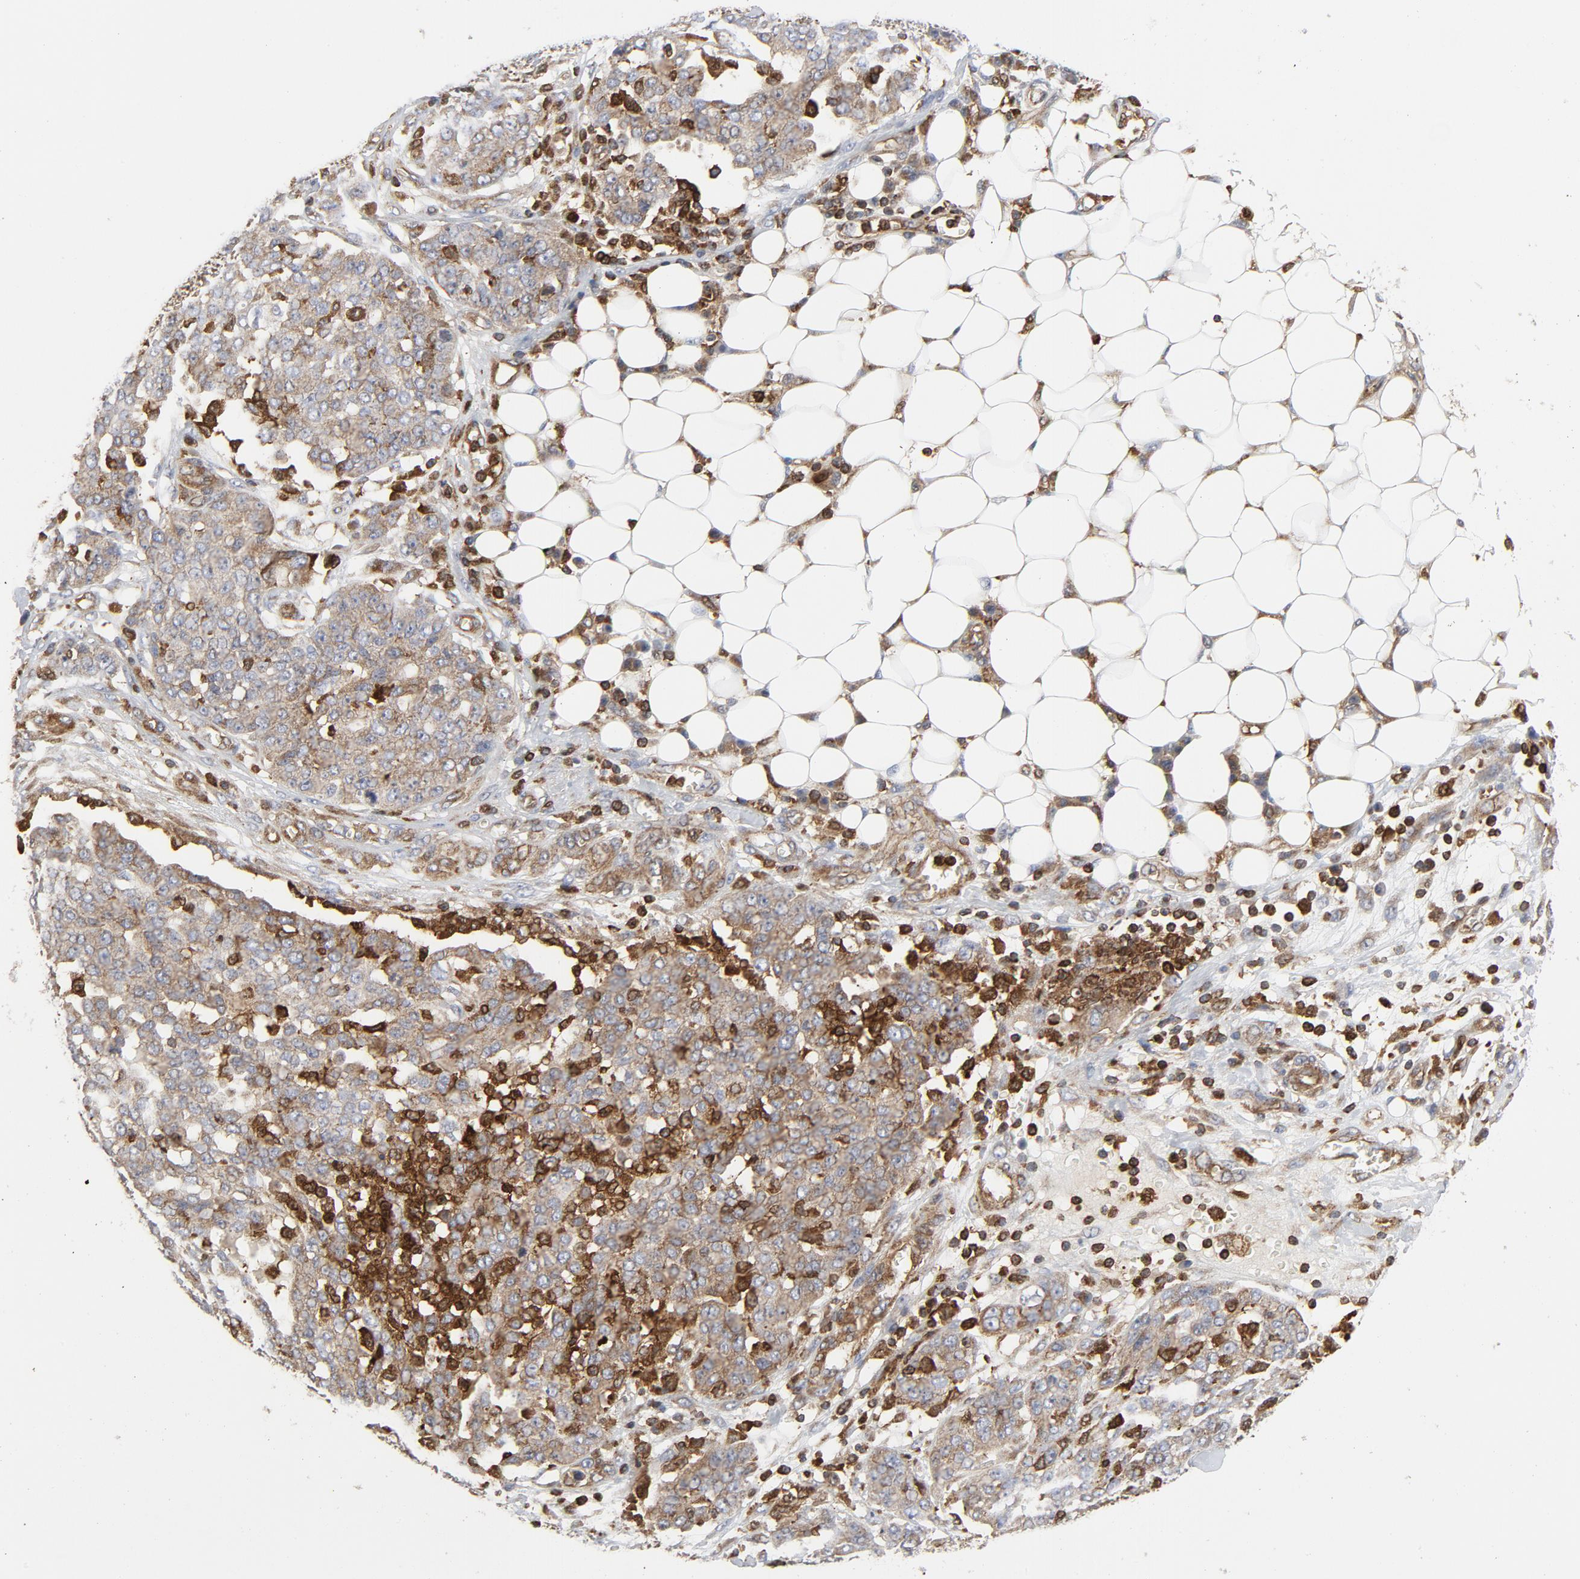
{"staining": {"intensity": "moderate", "quantity": ">75%", "location": "cytoplasmic/membranous"}, "tissue": "ovarian cancer", "cell_type": "Tumor cells", "image_type": "cancer", "snomed": [{"axis": "morphology", "description": "Cystadenocarcinoma, serous, NOS"}, {"axis": "topography", "description": "Soft tissue"}, {"axis": "topography", "description": "Ovary"}], "caption": "IHC micrograph of human ovarian cancer stained for a protein (brown), which demonstrates medium levels of moderate cytoplasmic/membranous positivity in about >75% of tumor cells.", "gene": "YES1", "patient": {"sex": "female", "age": 57}}